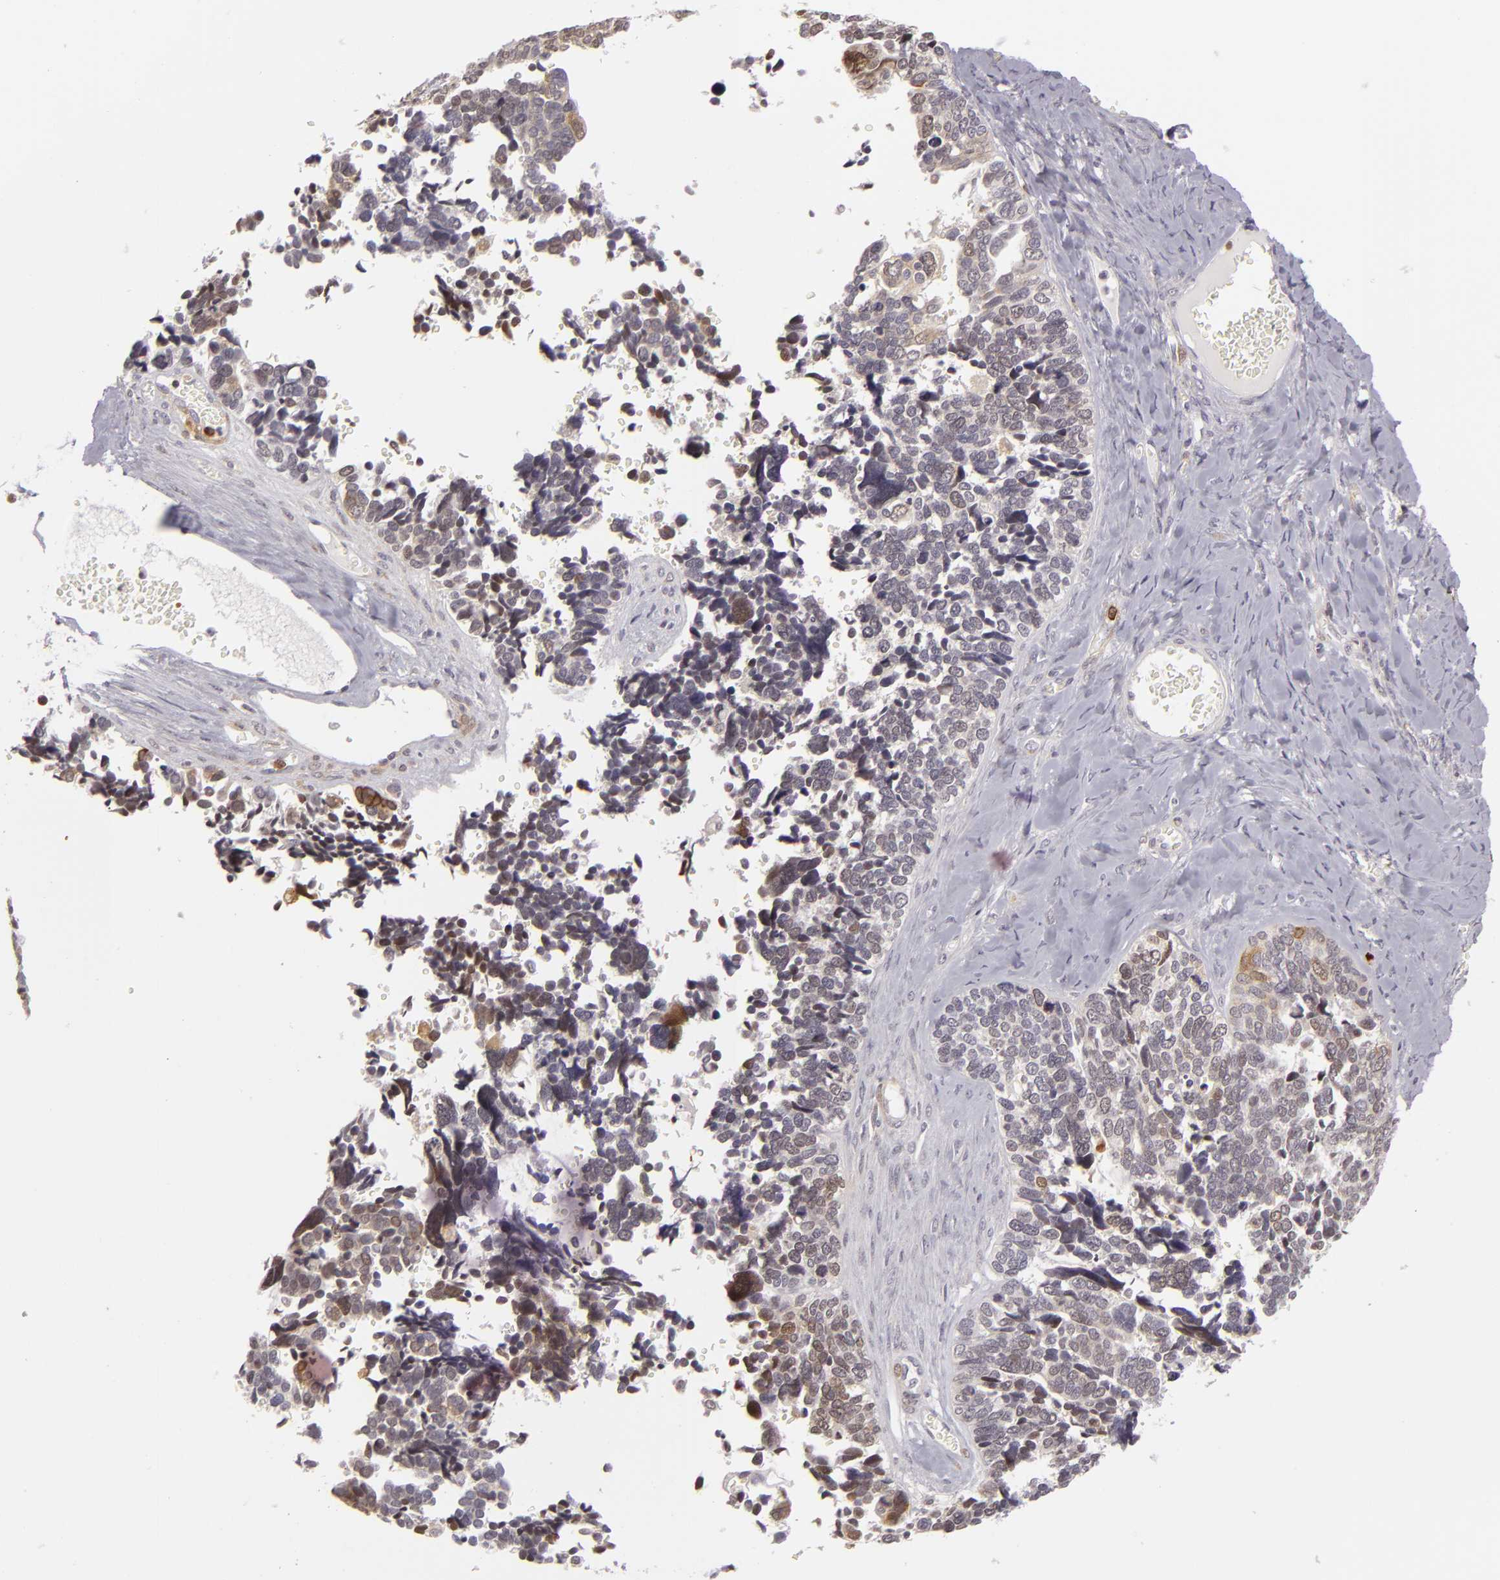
{"staining": {"intensity": "moderate", "quantity": ">75%", "location": "cytoplasmic/membranous"}, "tissue": "ovarian cancer", "cell_type": "Tumor cells", "image_type": "cancer", "snomed": [{"axis": "morphology", "description": "Cystadenocarcinoma, serous, NOS"}, {"axis": "topography", "description": "Ovary"}], "caption": "Ovarian serous cystadenocarcinoma stained with a brown dye displays moderate cytoplasmic/membranous positive expression in approximately >75% of tumor cells.", "gene": "APOBEC3G", "patient": {"sex": "female", "age": 77}}